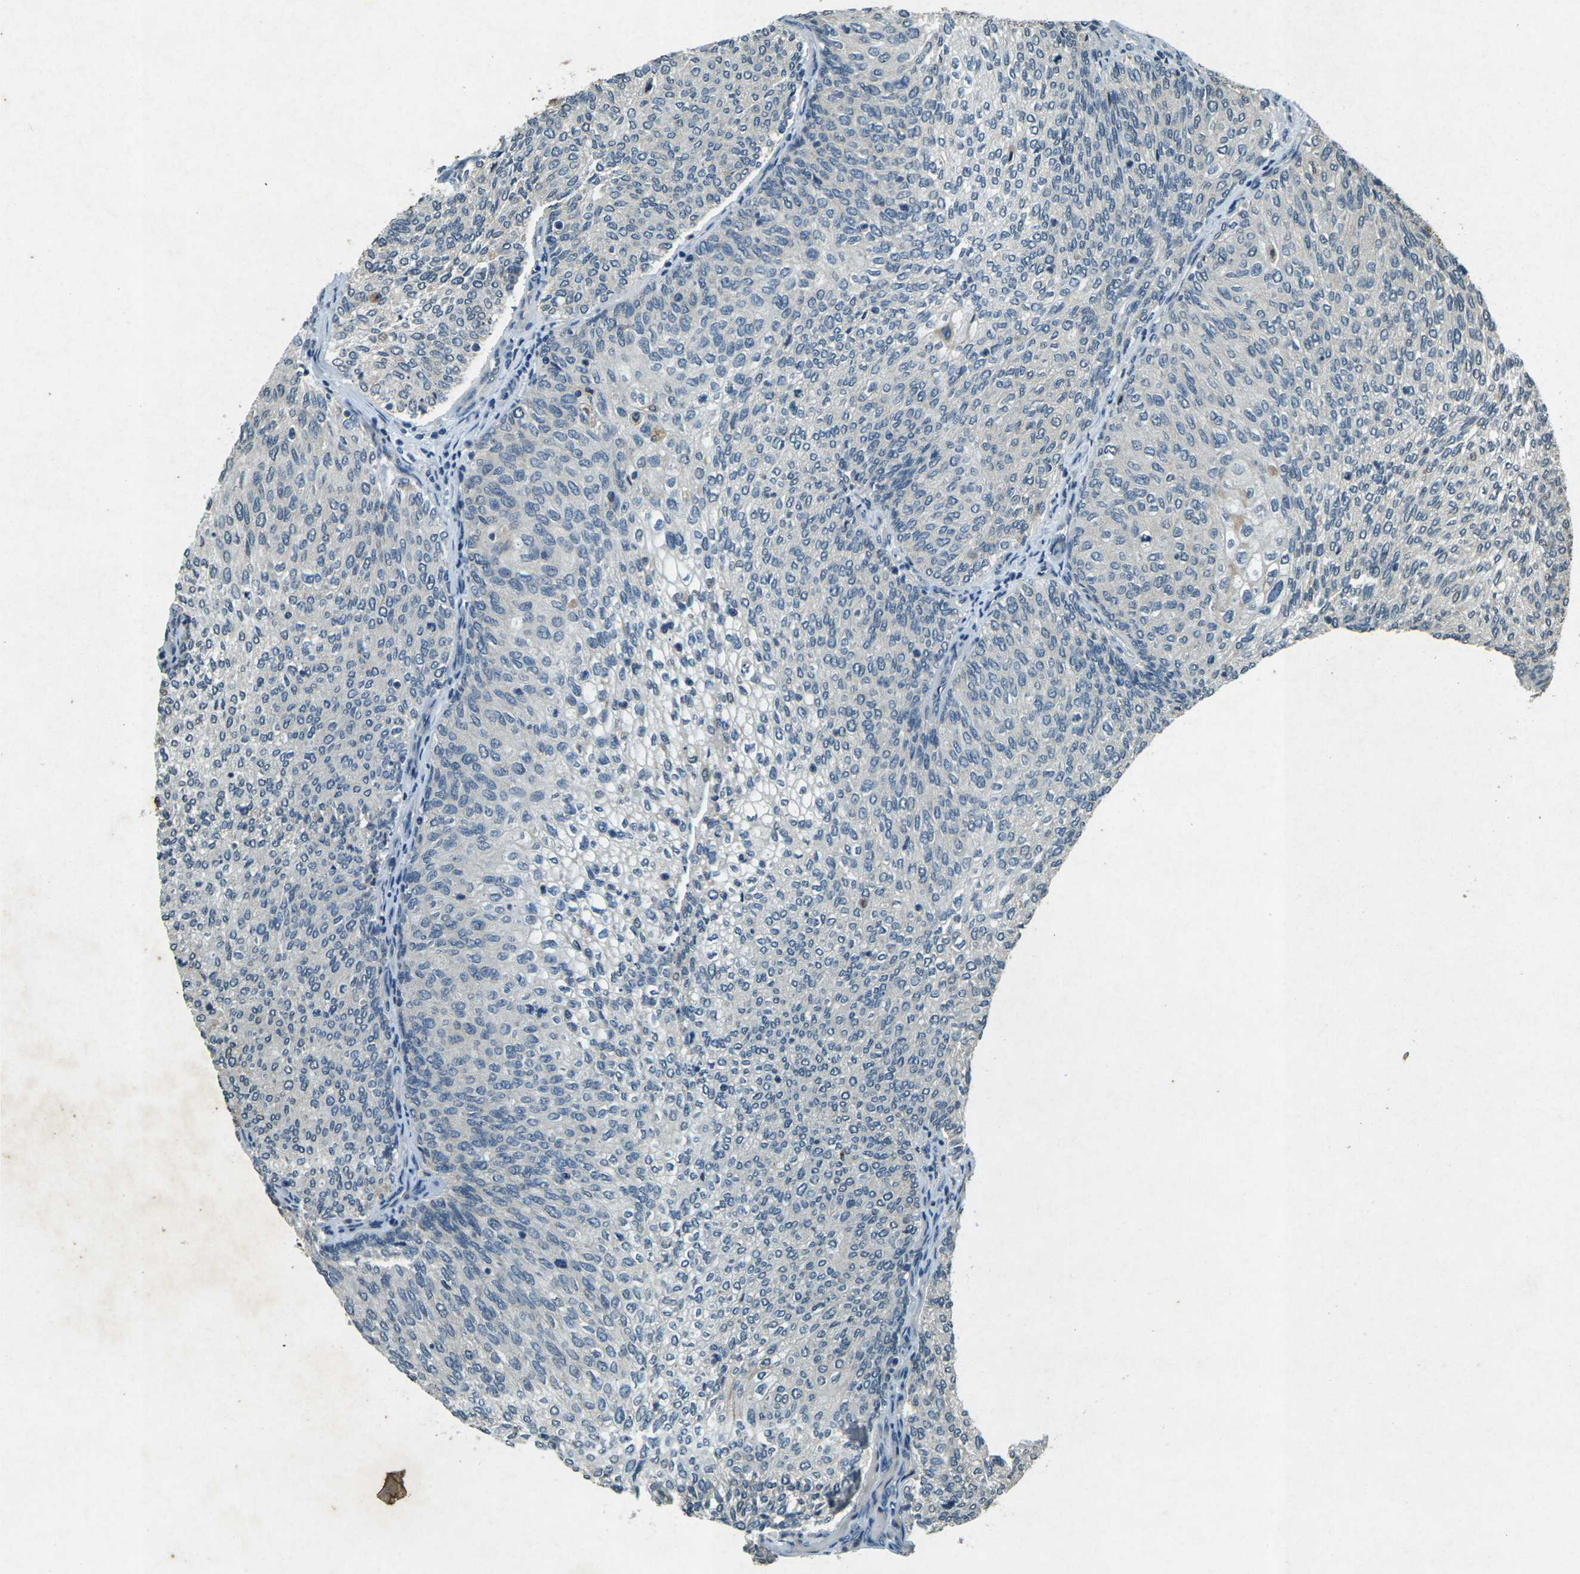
{"staining": {"intensity": "negative", "quantity": "none", "location": "none"}, "tissue": "urothelial cancer", "cell_type": "Tumor cells", "image_type": "cancer", "snomed": [{"axis": "morphology", "description": "Urothelial carcinoma, Low grade"}, {"axis": "topography", "description": "Urinary bladder"}], "caption": "There is no significant staining in tumor cells of low-grade urothelial carcinoma.", "gene": "PDE2A", "patient": {"sex": "female", "age": 79}}